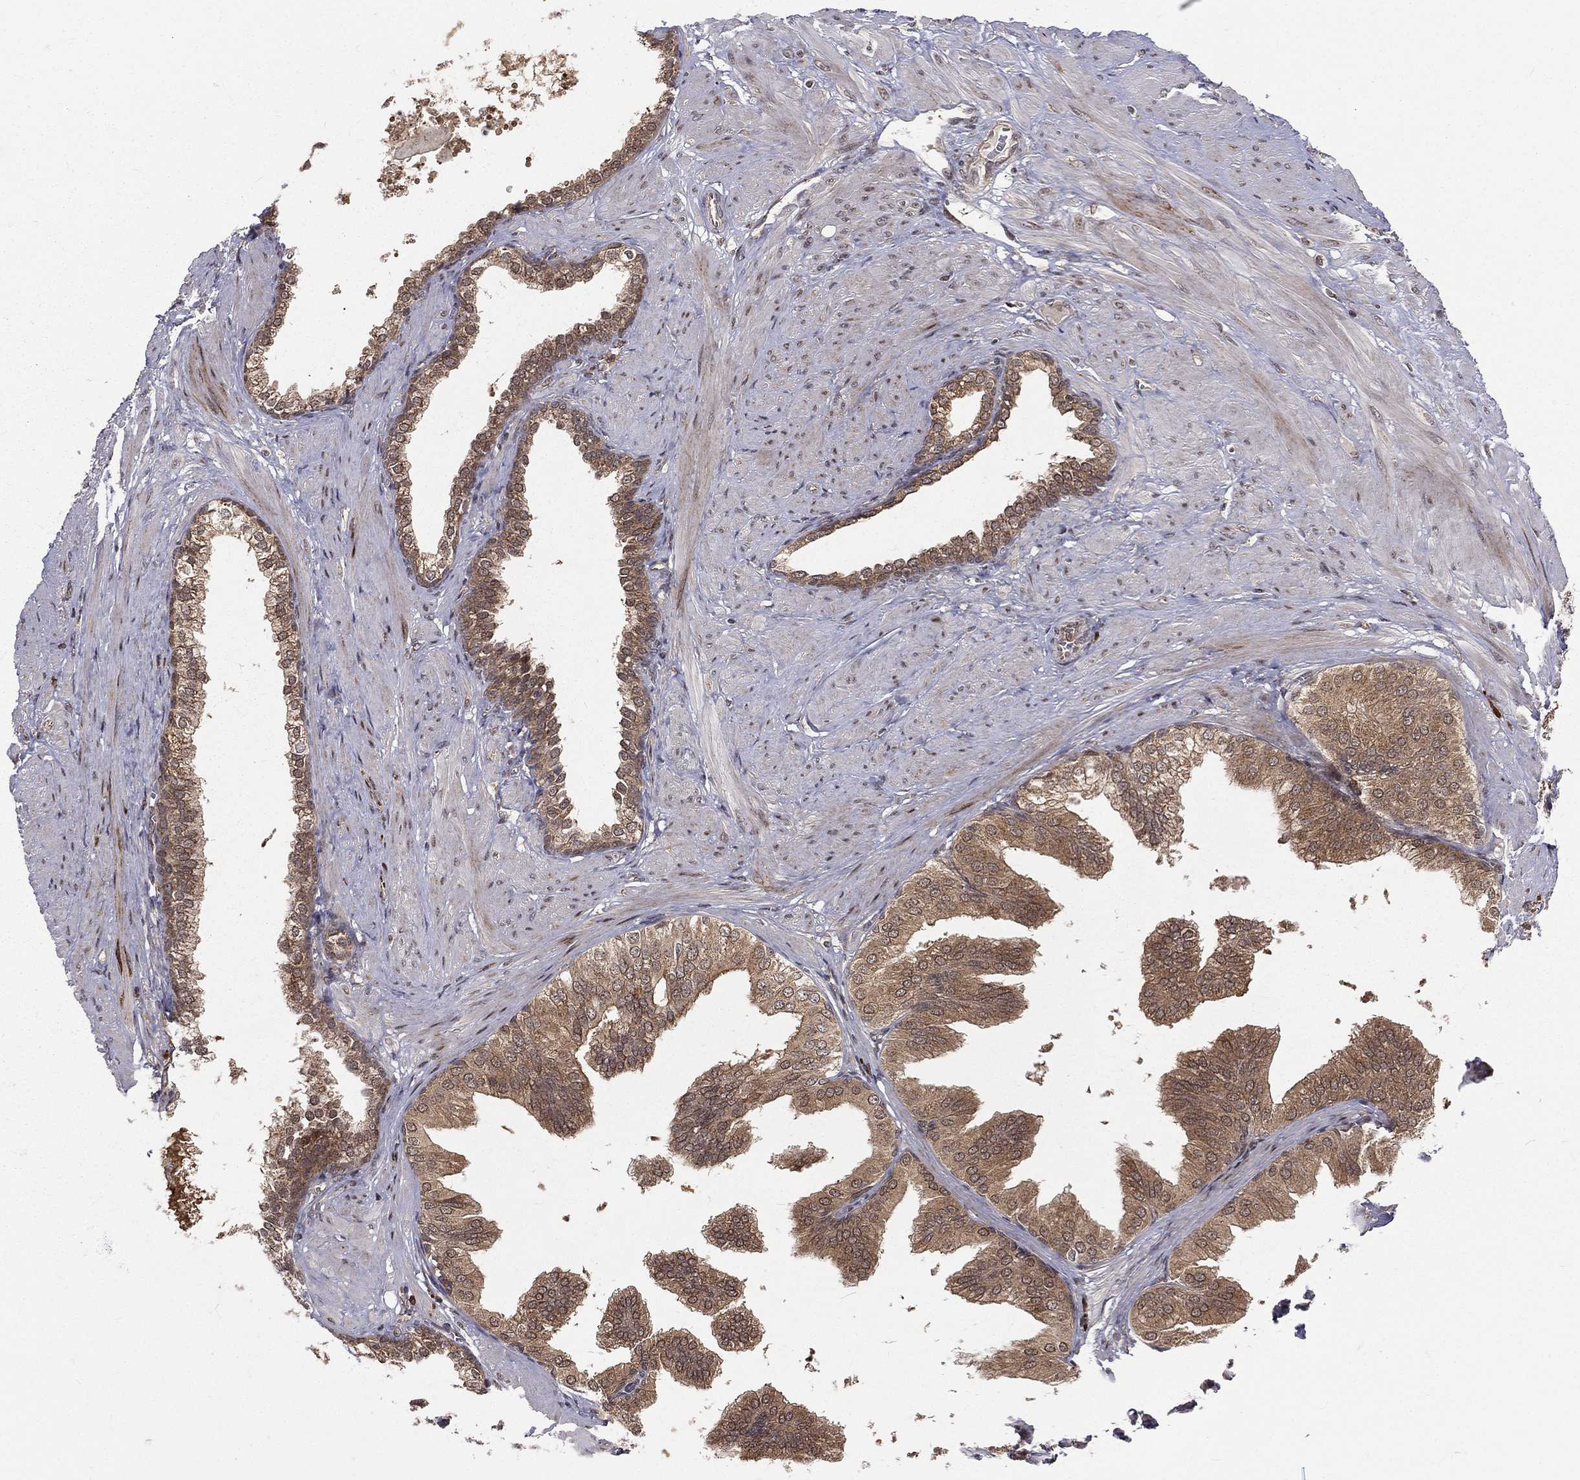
{"staining": {"intensity": "moderate", "quantity": ">75%", "location": "cytoplasmic/membranous"}, "tissue": "prostate cancer", "cell_type": "Tumor cells", "image_type": "cancer", "snomed": [{"axis": "morphology", "description": "Adenocarcinoma, NOS"}, {"axis": "topography", "description": "Prostate"}], "caption": "Tumor cells demonstrate medium levels of moderate cytoplasmic/membranous staining in about >75% of cells in human prostate cancer (adenocarcinoma).", "gene": "MDM2", "patient": {"sex": "male", "age": 69}}